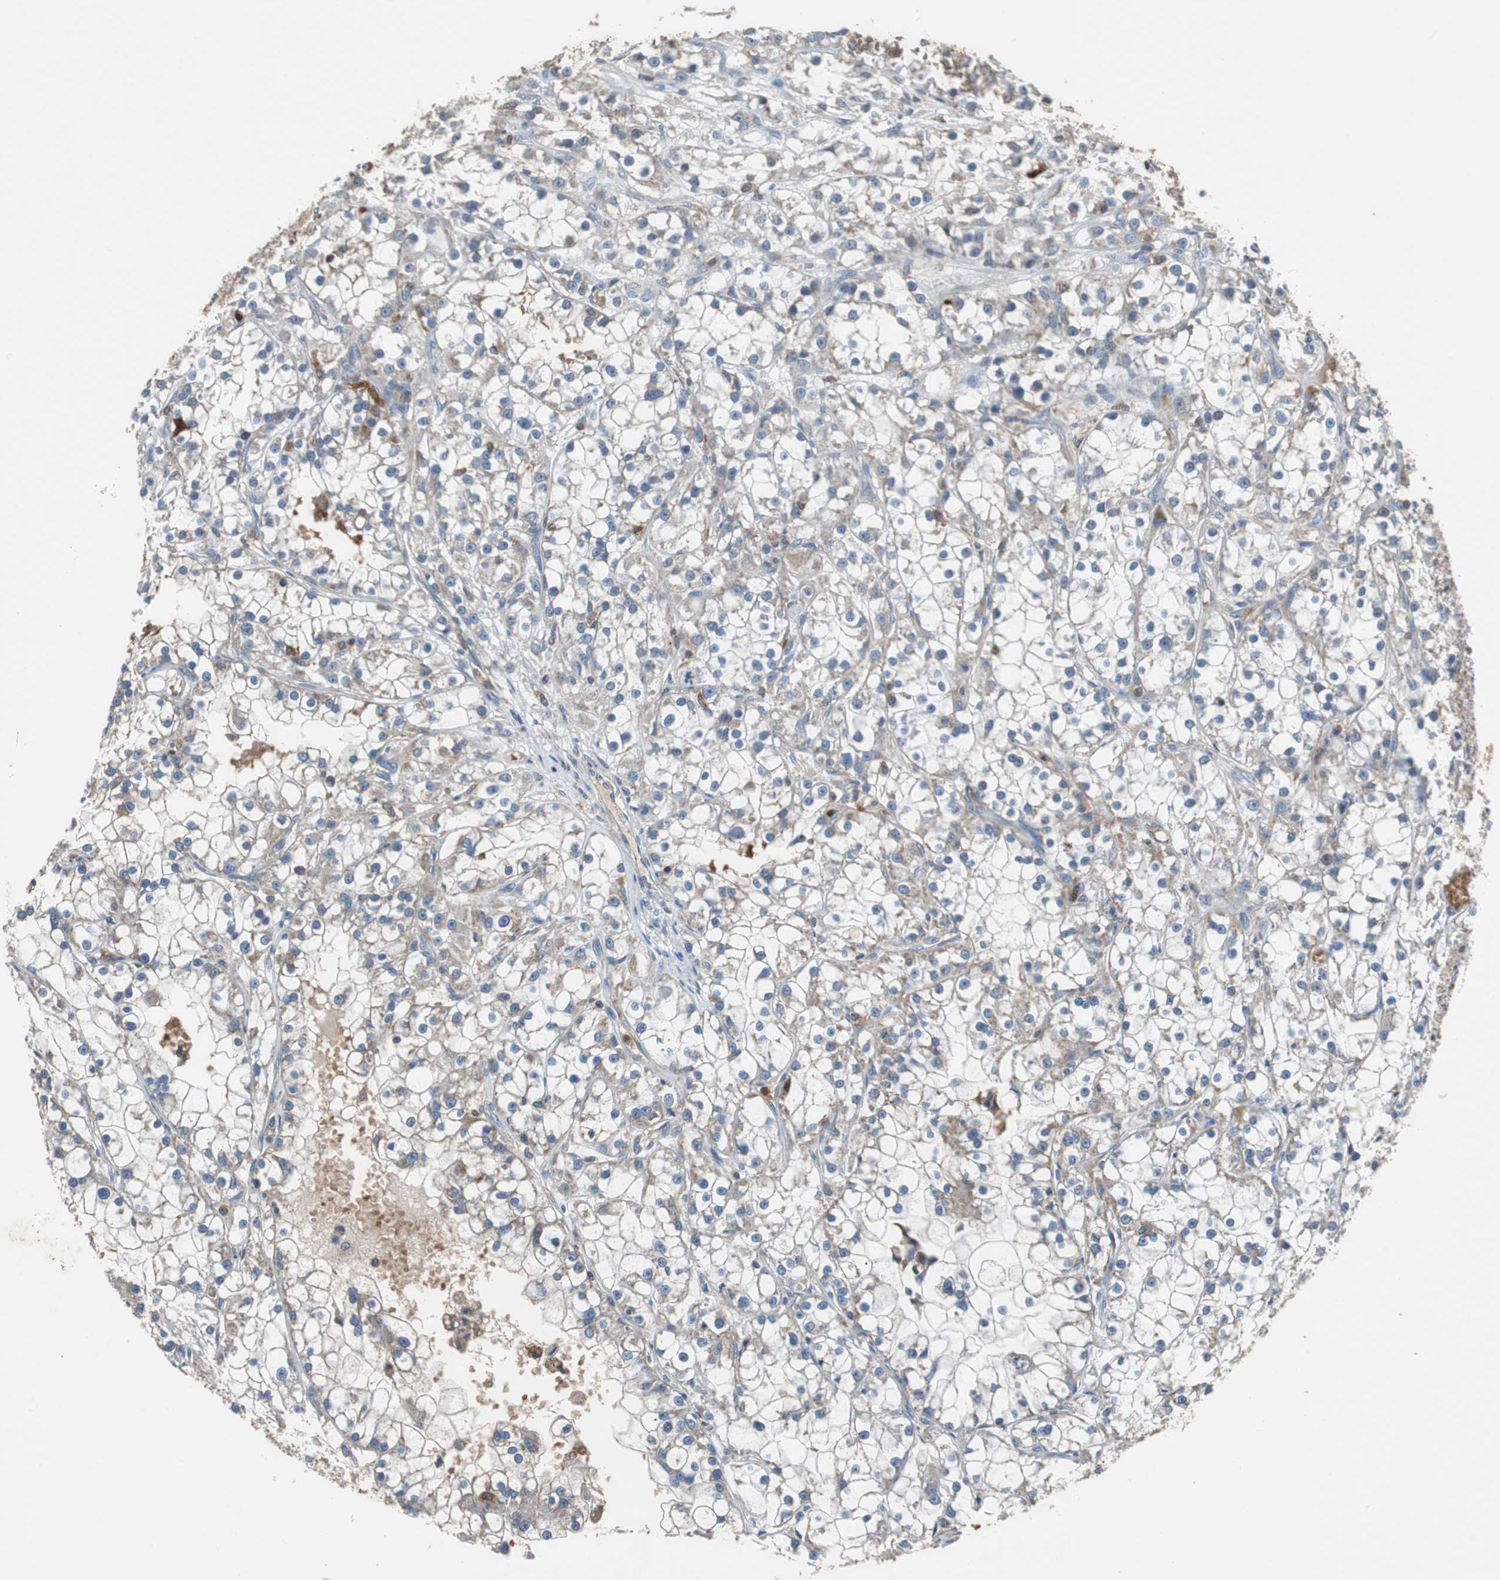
{"staining": {"intensity": "weak", "quantity": "25%-75%", "location": "cytoplasmic/membranous"}, "tissue": "renal cancer", "cell_type": "Tumor cells", "image_type": "cancer", "snomed": [{"axis": "morphology", "description": "Adenocarcinoma, NOS"}, {"axis": "topography", "description": "Kidney"}], "caption": "A micrograph of human renal adenocarcinoma stained for a protein displays weak cytoplasmic/membranous brown staining in tumor cells. (Stains: DAB in brown, nuclei in blue, Microscopy: brightfield microscopy at high magnification).", "gene": "CALB2", "patient": {"sex": "female", "age": 52}}